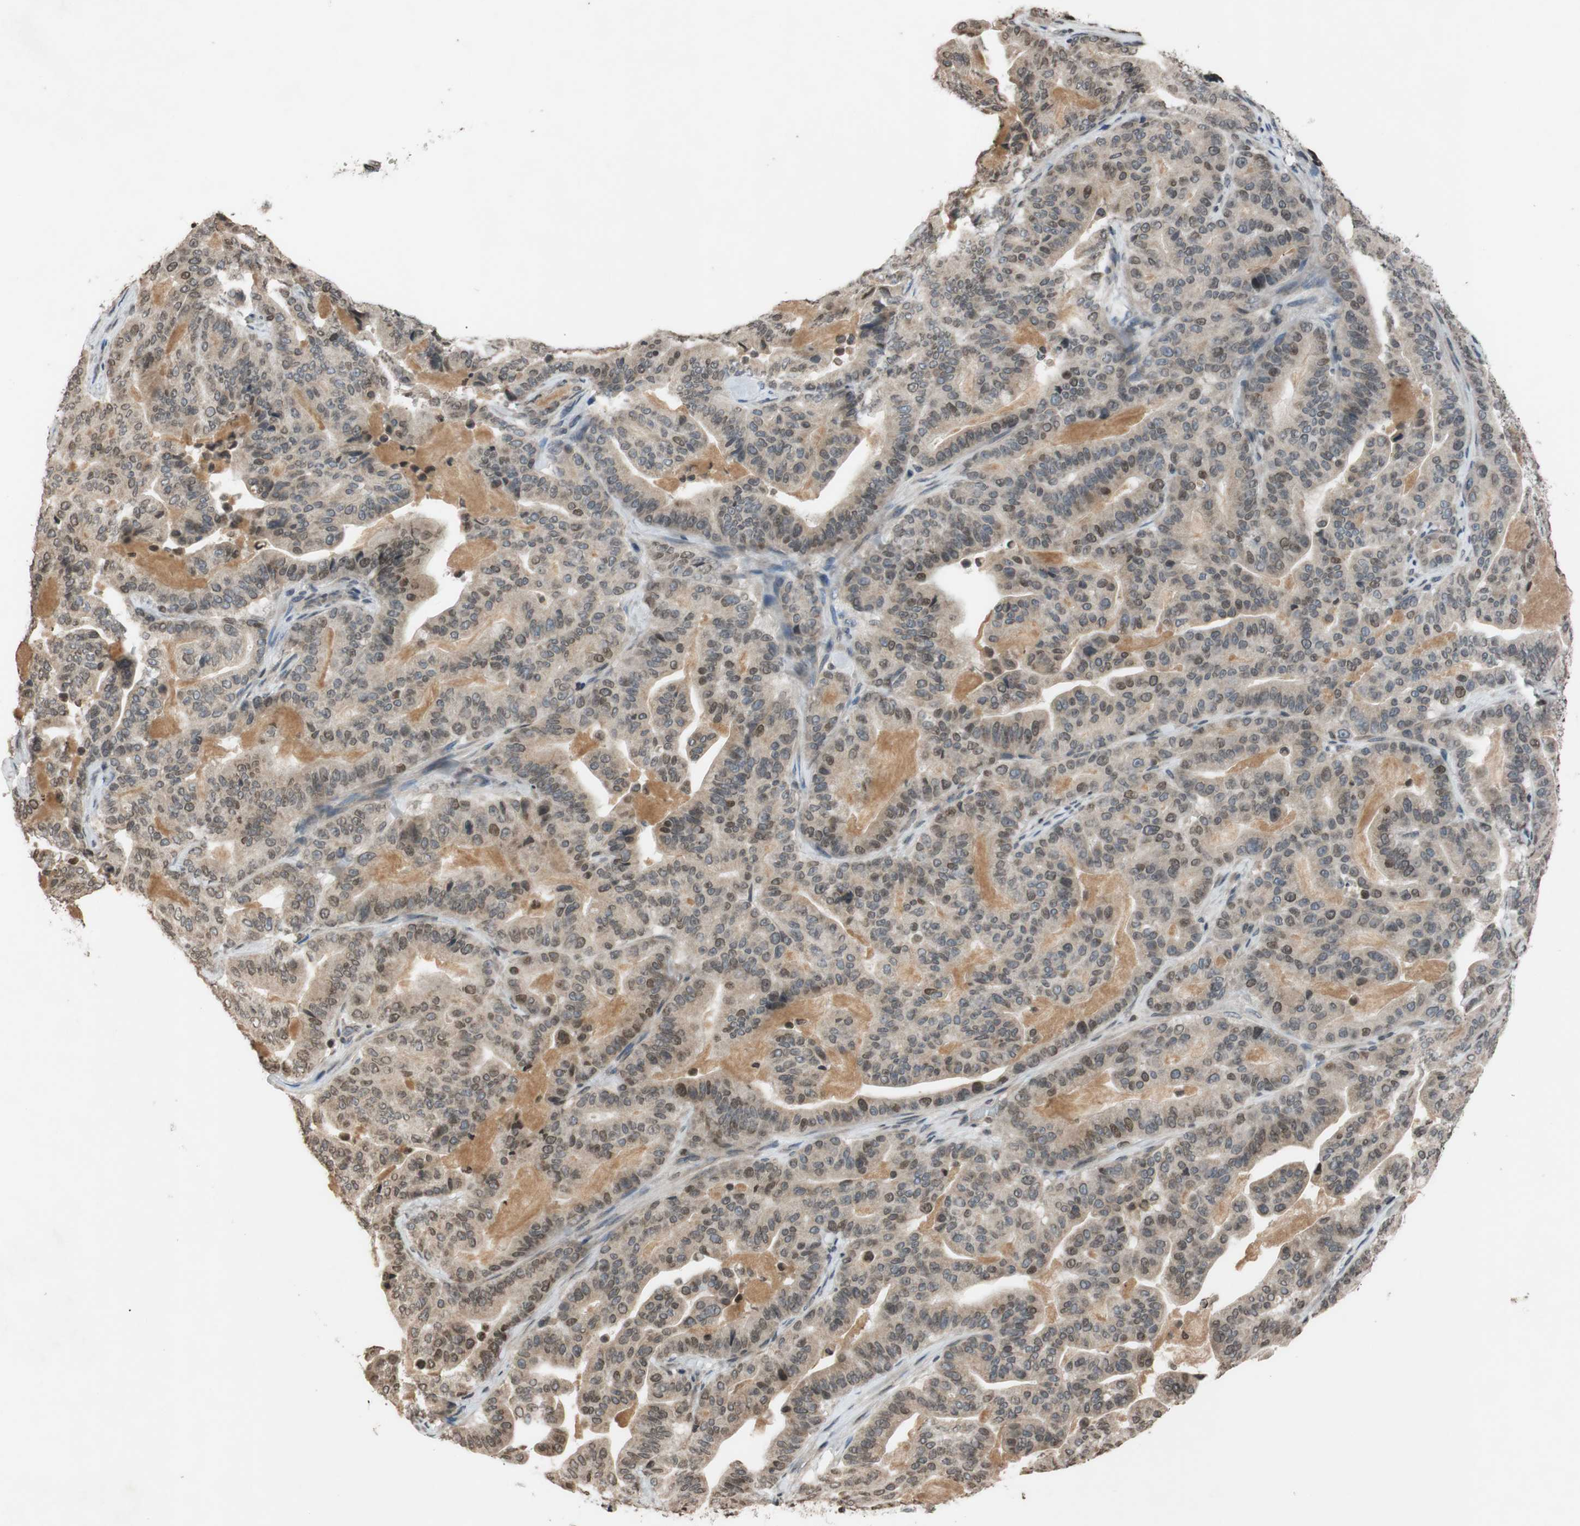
{"staining": {"intensity": "moderate", "quantity": "25%-75%", "location": "cytoplasmic/membranous,nuclear"}, "tissue": "pancreatic cancer", "cell_type": "Tumor cells", "image_type": "cancer", "snomed": [{"axis": "morphology", "description": "Adenocarcinoma, NOS"}, {"axis": "topography", "description": "Pancreas"}], "caption": "Adenocarcinoma (pancreatic) stained for a protein shows moderate cytoplasmic/membranous and nuclear positivity in tumor cells. Immunohistochemistry (ihc) stains the protein in brown and the nuclei are stained blue.", "gene": "MCM6", "patient": {"sex": "male", "age": 63}}